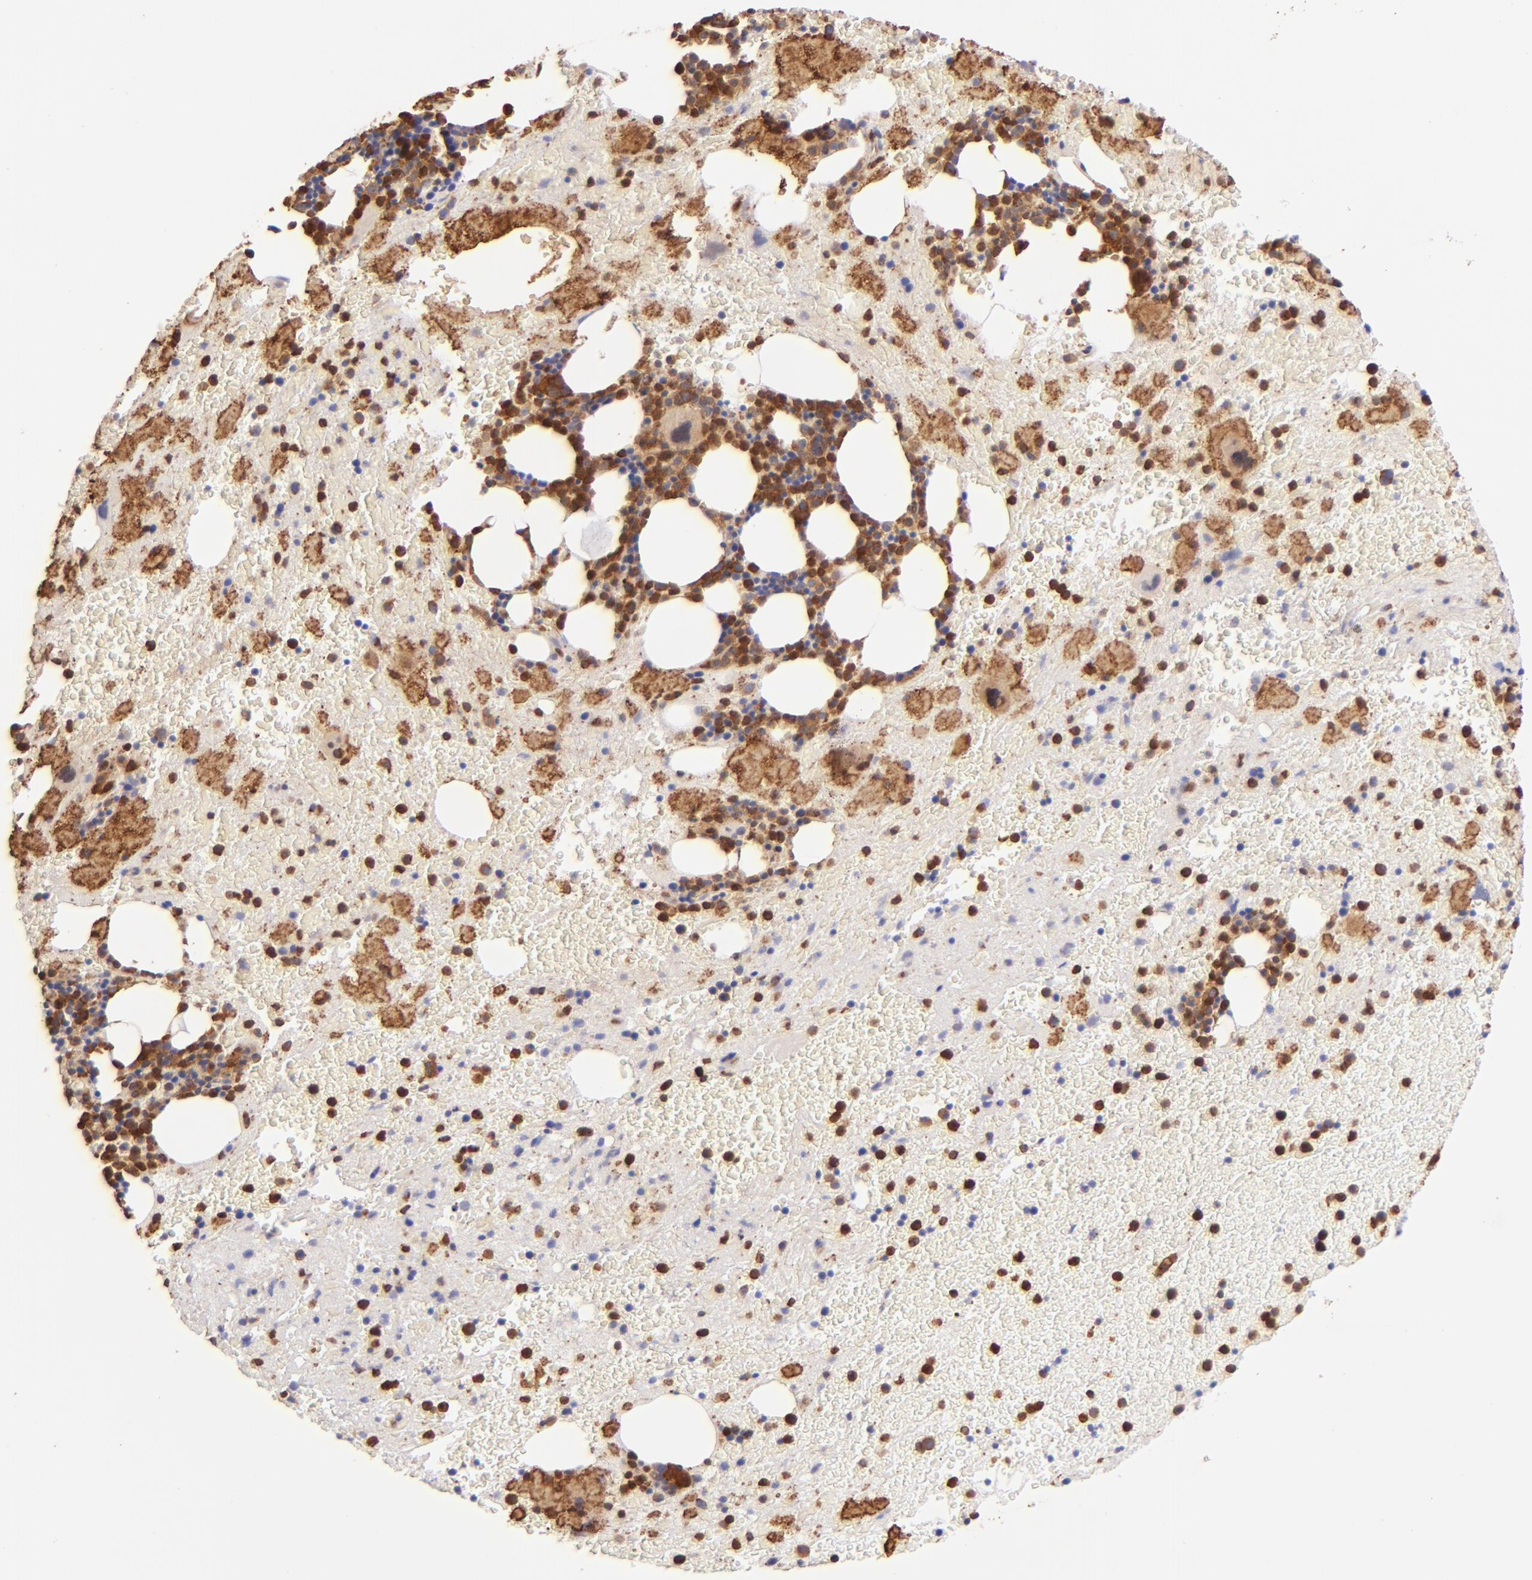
{"staining": {"intensity": "strong", "quantity": "25%-75%", "location": "cytoplasmic/membranous"}, "tissue": "bone marrow", "cell_type": "Hematopoietic cells", "image_type": "normal", "snomed": [{"axis": "morphology", "description": "Normal tissue, NOS"}, {"axis": "topography", "description": "Bone marrow"}], "caption": "Immunohistochemistry (IHC) photomicrograph of benign bone marrow: human bone marrow stained using immunohistochemistry shows high levels of strong protein expression localized specifically in the cytoplasmic/membranous of hematopoietic cells, appearing as a cytoplasmic/membranous brown color.", "gene": "BTK", "patient": {"sex": "male", "age": 76}}